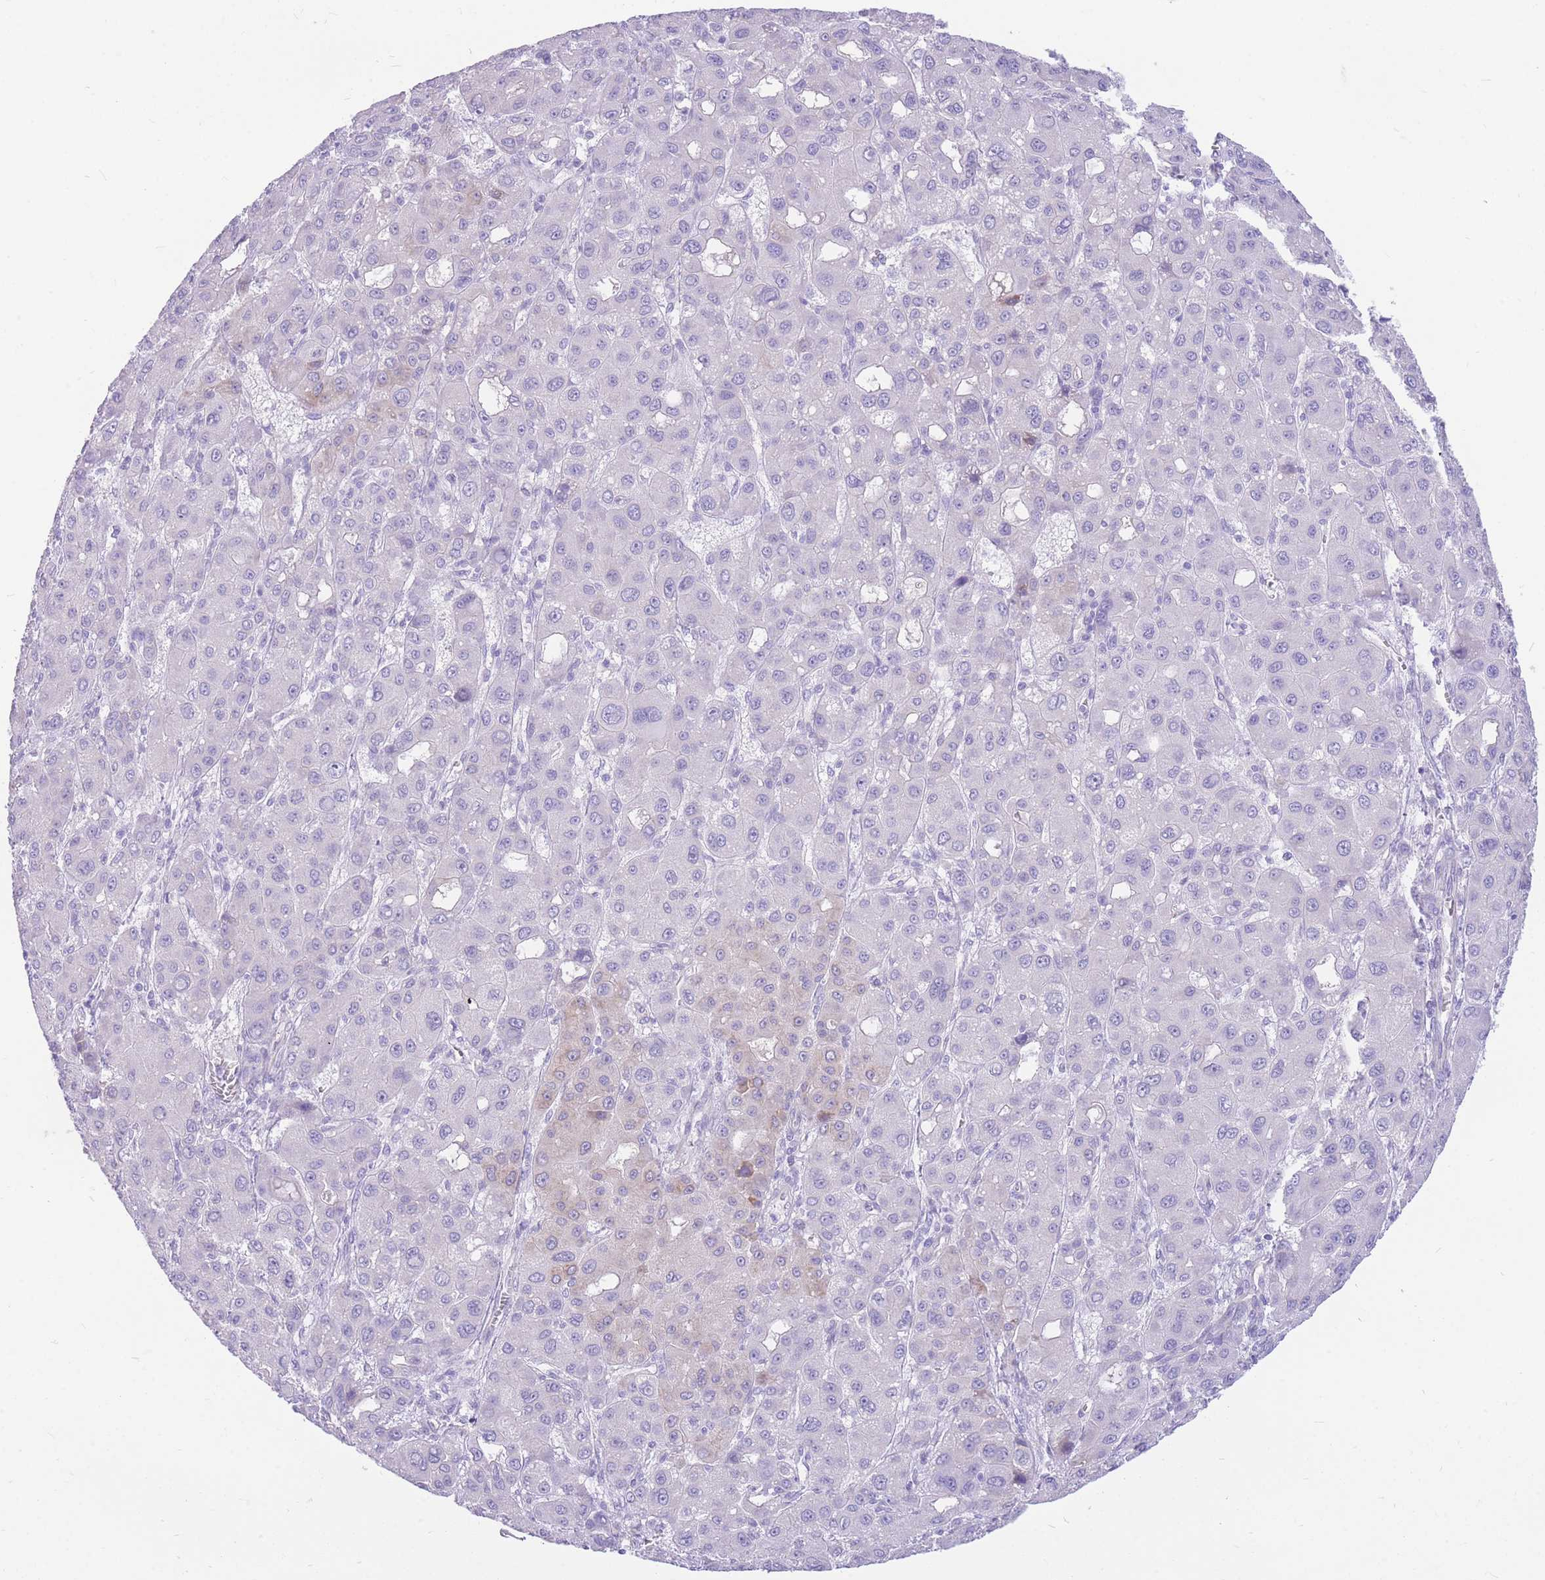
{"staining": {"intensity": "negative", "quantity": "none", "location": "none"}, "tissue": "liver cancer", "cell_type": "Tumor cells", "image_type": "cancer", "snomed": [{"axis": "morphology", "description": "Carcinoma, Hepatocellular, NOS"}, {"axis": "topography", "description": "Liver"}], "caption": "This is an immunohistochemistry histopathology image of liver cancer (hepatocellular carcinoma). There is no positivity in tumor cells.", "gene": "ZNF311", "patient": {"sex": "male", "age": 55}}